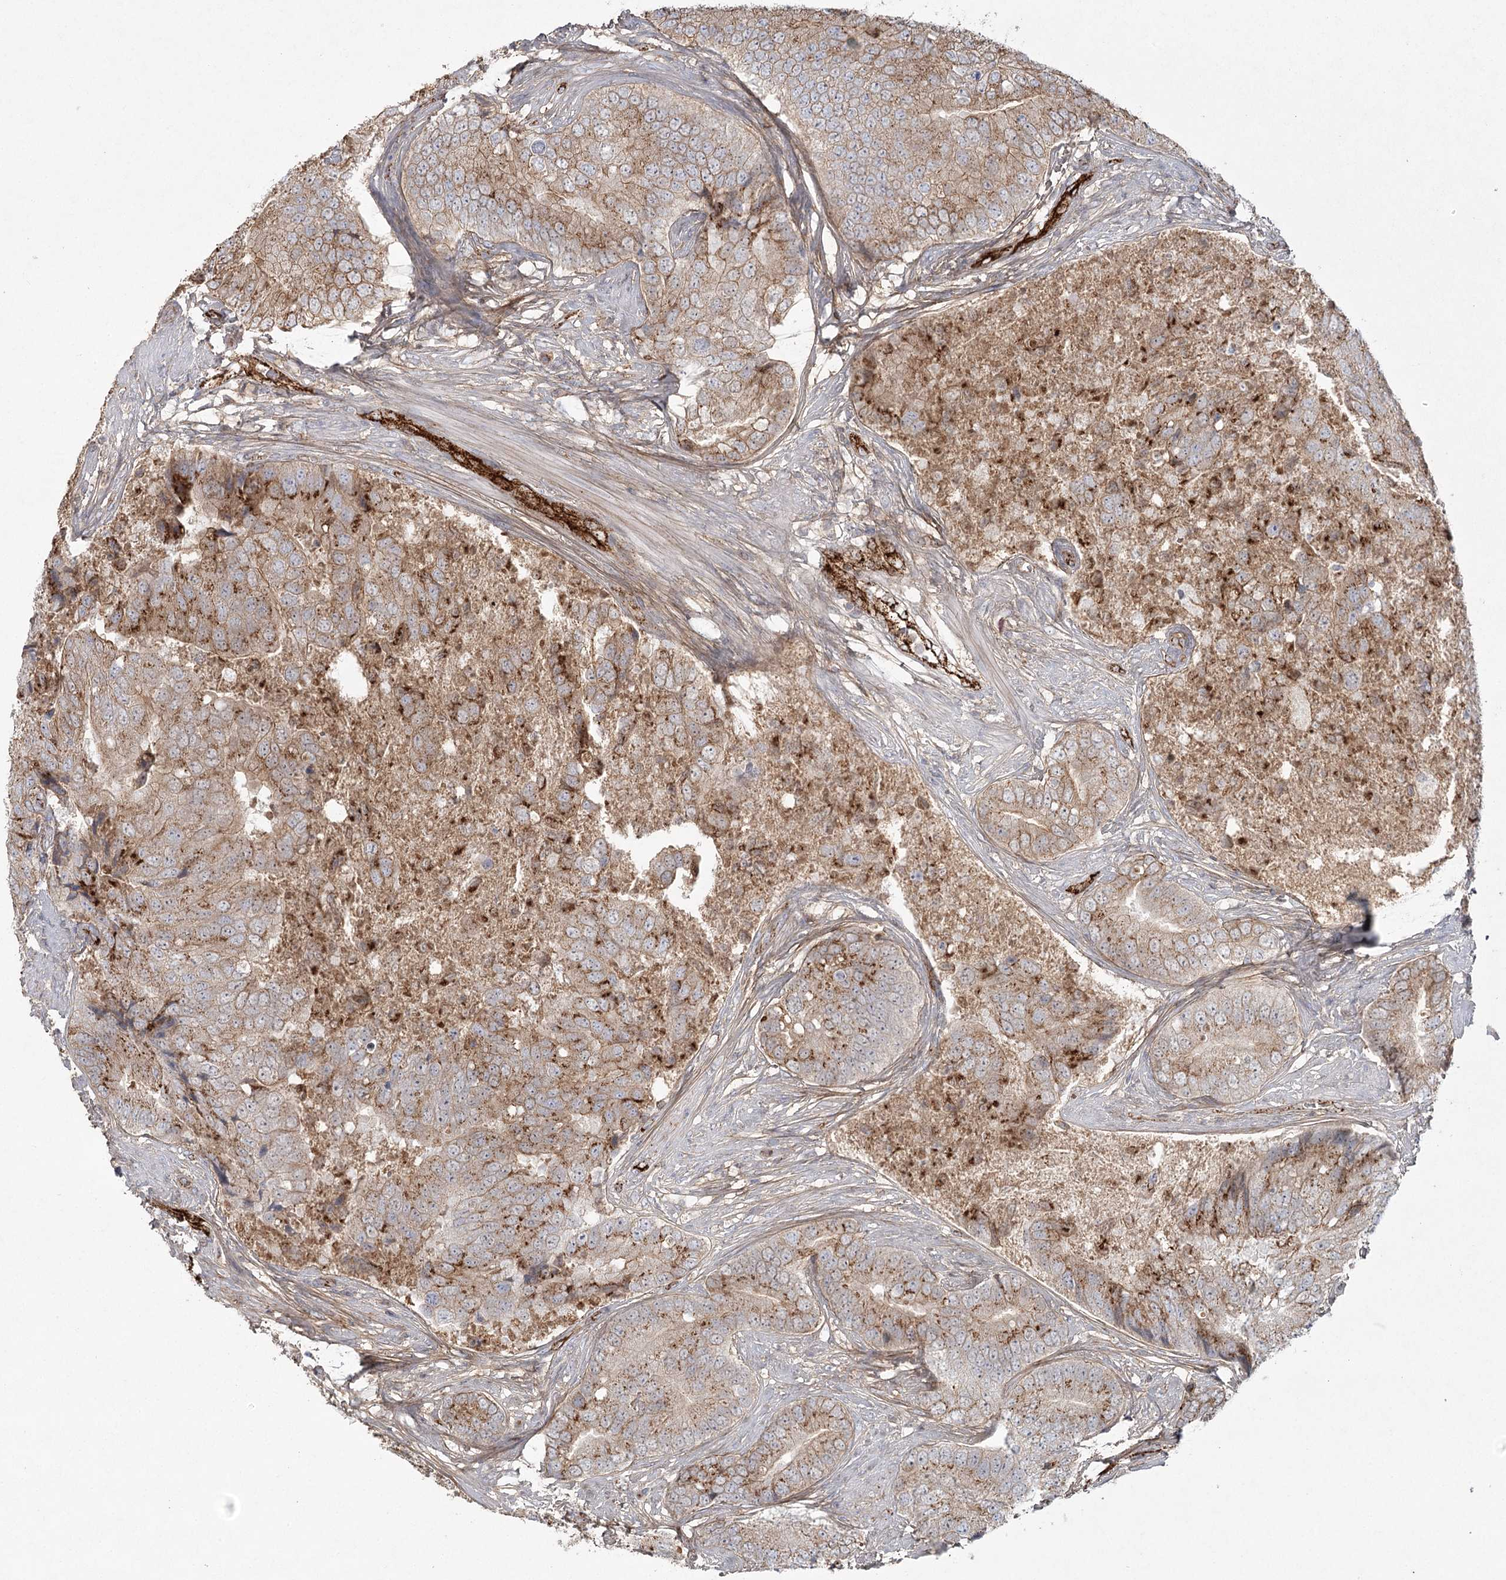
{"staining": {"intensity": "moderate", "quantity": ">75%", "location": "cytoplasmic/membranous"}, "tissue": "prostate cancer", "cell_type": "Tumor cells", "image_type": "cancer", "snomed": [{"axis": "morphology", "description": "Adenocarcinoma, High grade"}, {"axis": "topography", "description": "Prostate"}], "caption": "Brown immunohistochemical staining in prostate cancer displays moderate cytoplasmic/membranous positivity in approximately >75% of tumor cells. The protein is stained brown, and the nuclei are stained in blue (DAB (3,3'-diaminobenzidine) IHC with brightfield microscopy, high magnification).", "gene": "KBTBD4", "patient": {"sex": "male", "age": 70}}